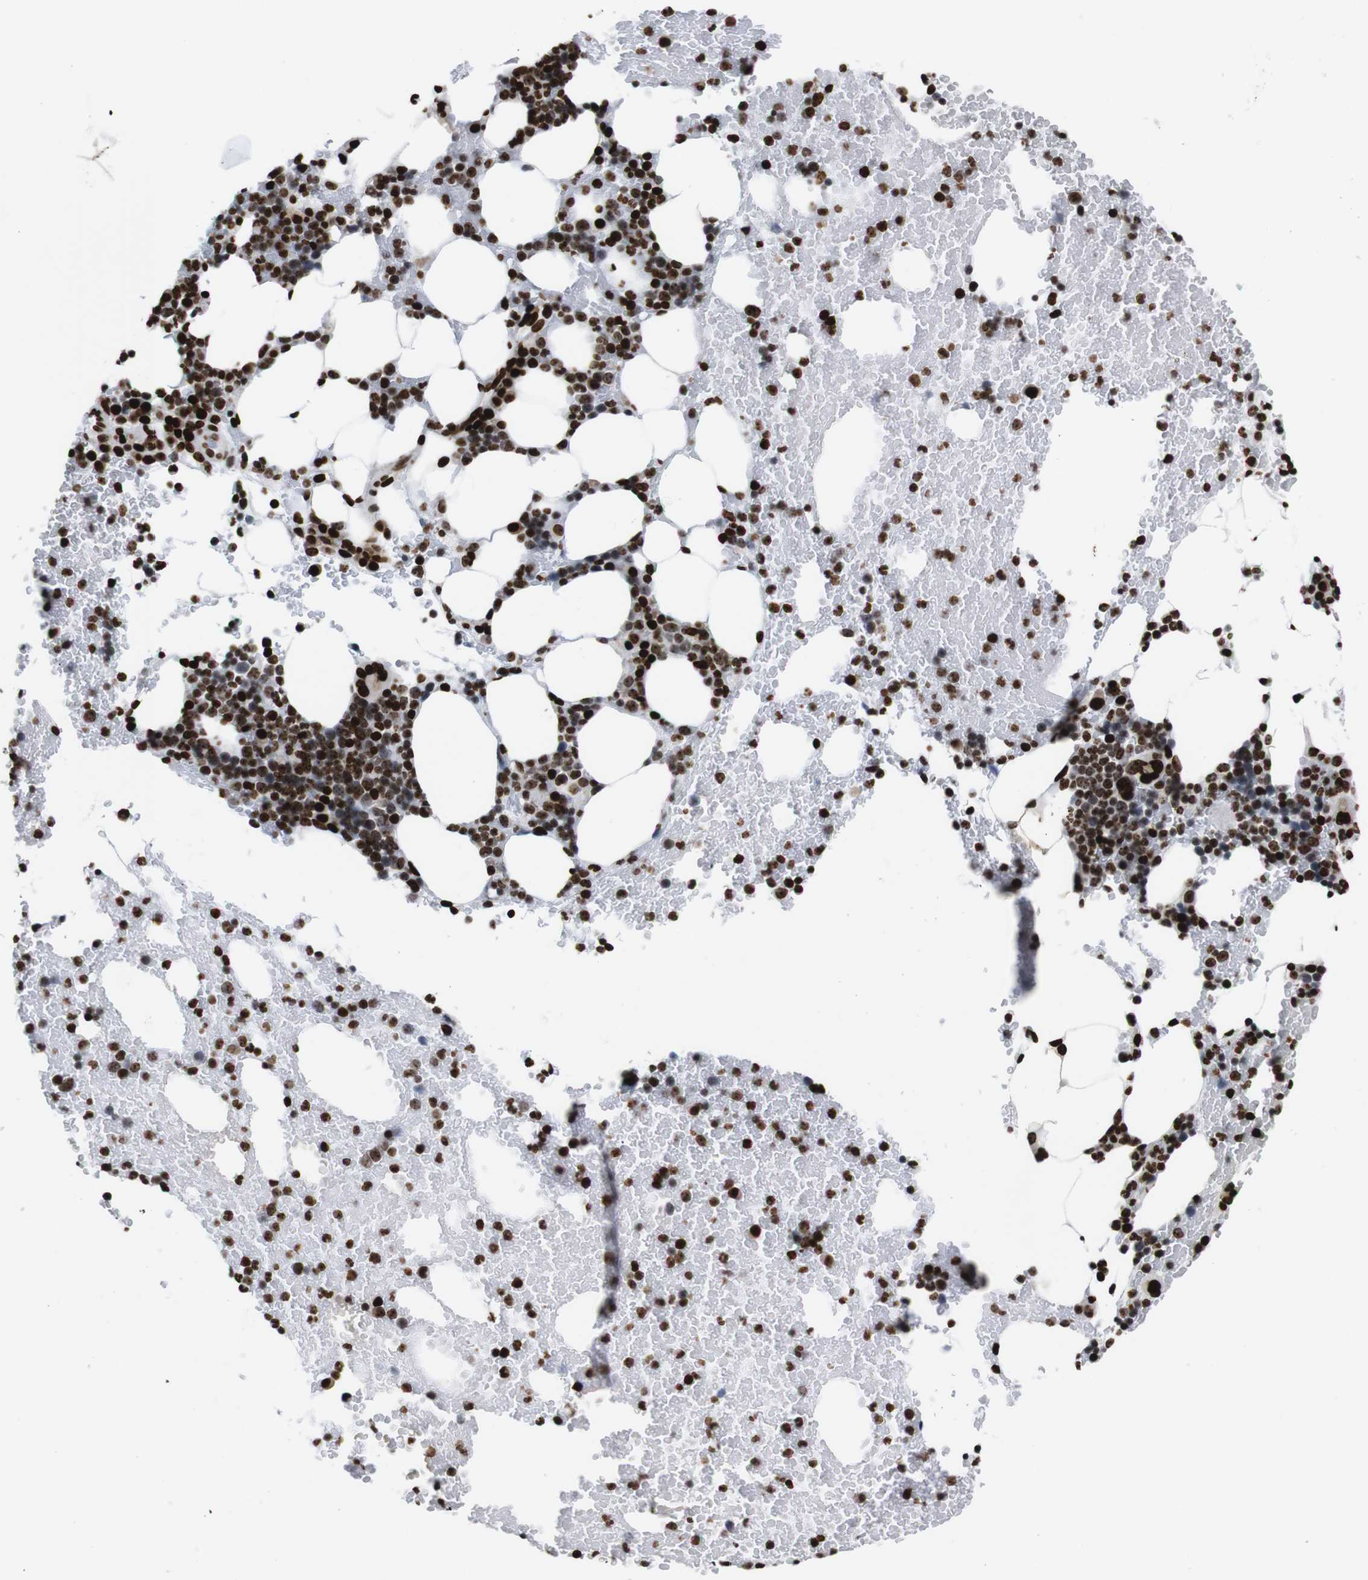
{"staining": {"intensity": "strong", "quantity": ">75%", "location": "nuclear"}, "tissue": "bone marrow", "cell_type": "Hematopoietic cells", "image_type": "normal", "snomed": [{"axis": "morphology", "description": "Normal tissue, NOS"}, {"axis": "morphology", "description": "Inflammation, NOS"}, {"axis": "topography", "description": "Bone marrow"}], "caption": "Brown immunohistochemical staining in unremarkable bone marrow shows strong nuclear expression in about >75% of hematopoietic cells. (DAB (3,3'-diaminobenzidine) IHC, brown staining for protein, blue staining for nuclei).", "gene": "H1", "patient": {"sex": "female", "age": 70}}